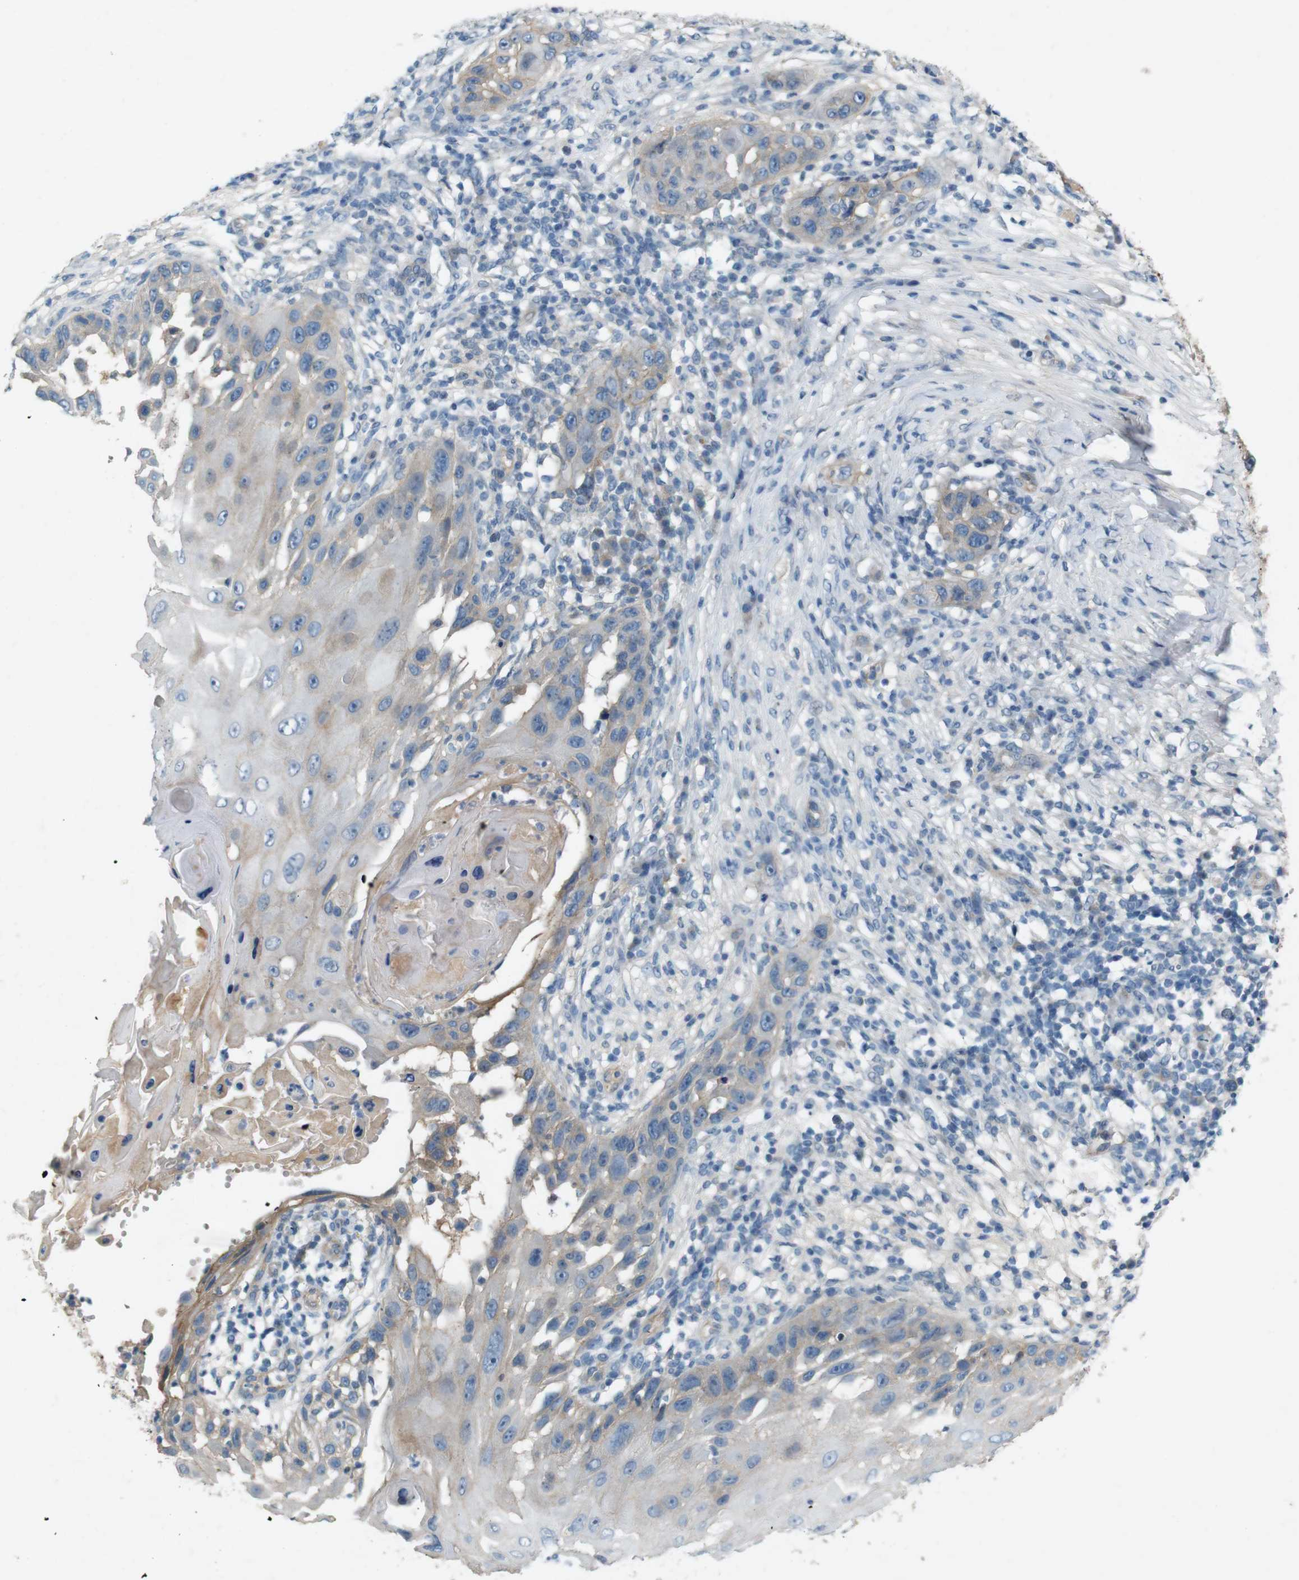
{"staining": {"intensity": "weak", "quantity": "<25%", "location": "cytoplasmic/membranous"}, "tissue": "skin cancer", "cell_type": "Tumor cells", "image_type": "cancer", "snomed": [{"axis": "morphology", "description": "Squamous cell carcinoma, NOS"}, {"axis": "topography", "description": "Skin"}], "caption": "Immunohistochemical staining of squamous cell carcinoma (skin) reveals no significant expression in tumor cells.", "gene": "PVR", "patient": {"sex": "female", "age": 44}}